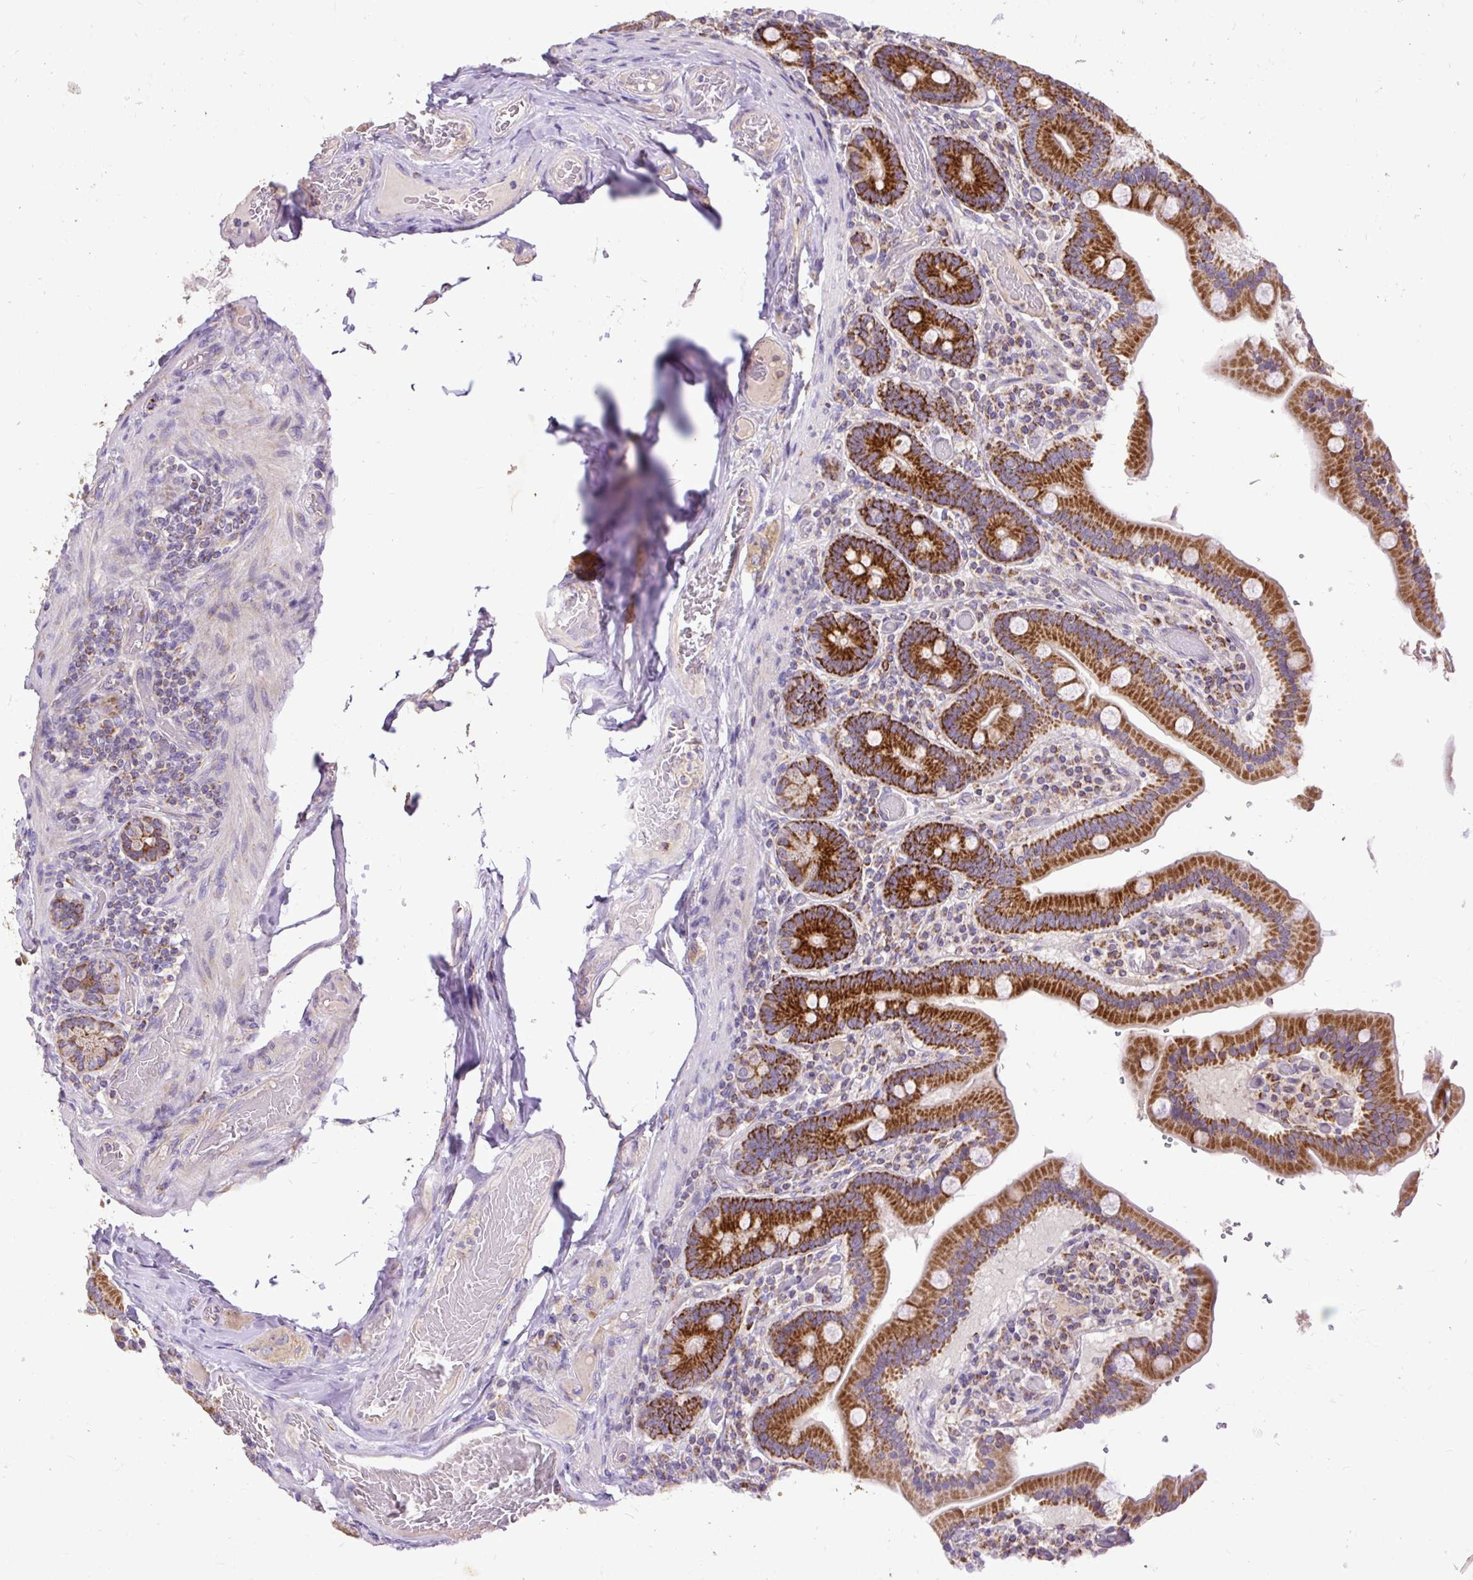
{"staining": {"intensity": "strong", "quantity": ">75%", "location": "cytoplasmic/membranous"}, "tissue": "duodenum", "cell_type": "Glandular cells", "image_type": "normal", "snomed": [{"axis": "morphology", "description": "Normal tissue, NOS"}, {"axis": "topography", "description": "Duodenum"}], "caption": "Immunohistochemical staining of unremarkable human duodenum demonstrates high levels of strong cytoplasmic/membranous staining in about >75% of glandular cells.", "gene": "TOMM40", "patient": {"sex": "female", "age": 62}}